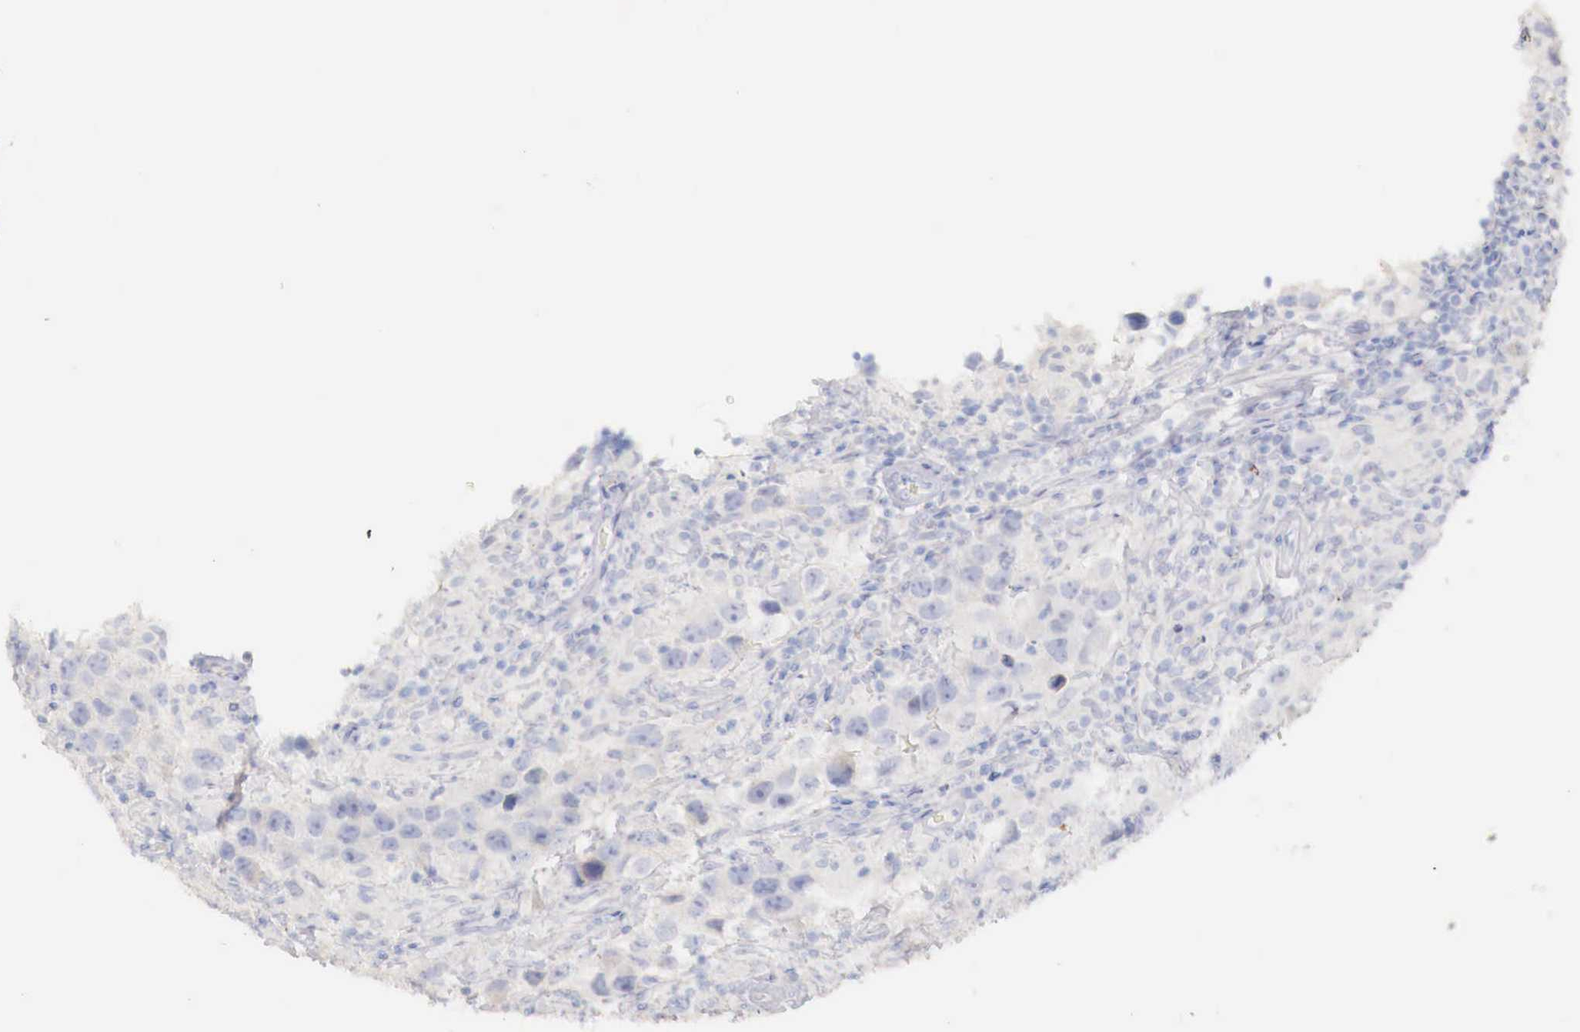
{"staining": {"intensity": "negative", "quantity": "none", "location": "none"}, "tissue": "testis cancer", "cell_type": "Tumor cells", "image_type": "cancer", "snomed": [{"axis": "morphology", "description": "Carcinoma, Embryonal, NOS"}, {"axis": "topography", "description": "Testis"}], "caption": "Testis cancer was stained to show a protein in brown. There is no significant staining in tumor cells.", "gene": "ITIH6", "patient": {"sex": "male", "age": 21}}